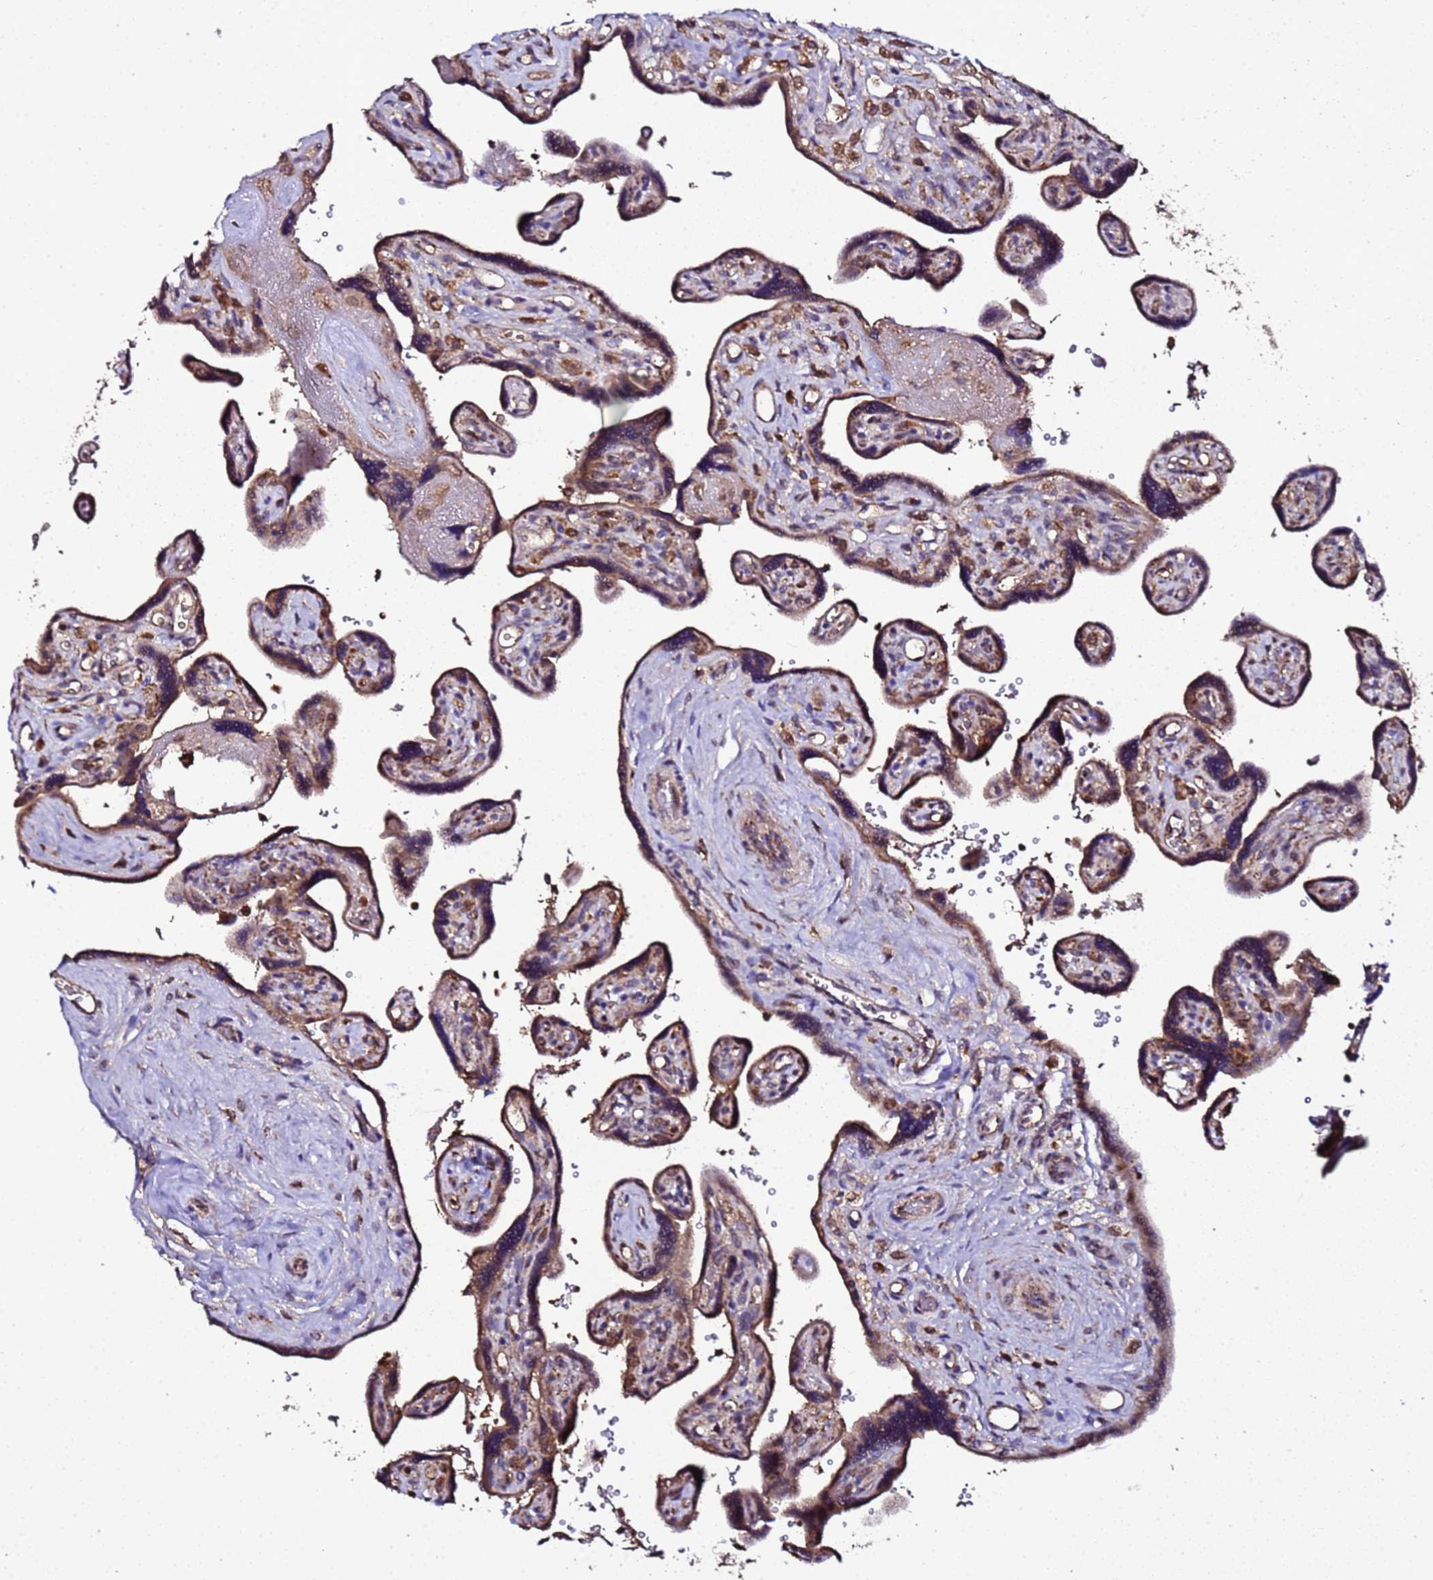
{"staining": {"intensity": "moderate", "quantity": ">75%", "location": "cytoplasmic/membranous"}, "tissue": "placenta", "cell_type": "Decidual cells", "image_type": "normal", "snomed": [{"axis": "morphology", "description": "Normal tissue, NOS"}, {"axis": "topography", "description": "Placenta"}], "caption": "A brown stain labels moderate cytoplasmic/membranous staining of a protein in decidual cells of unremarkable human placenta. The staining was performed using DAB (3,3'-diaminobenzidine) to visualize the protein expression in brown, while the nuclei were stained in blue with hematoxylin (Magnification: 20x).", "gene": "HSPBAP1", "patient": {"sex": "female", "age": 39}}